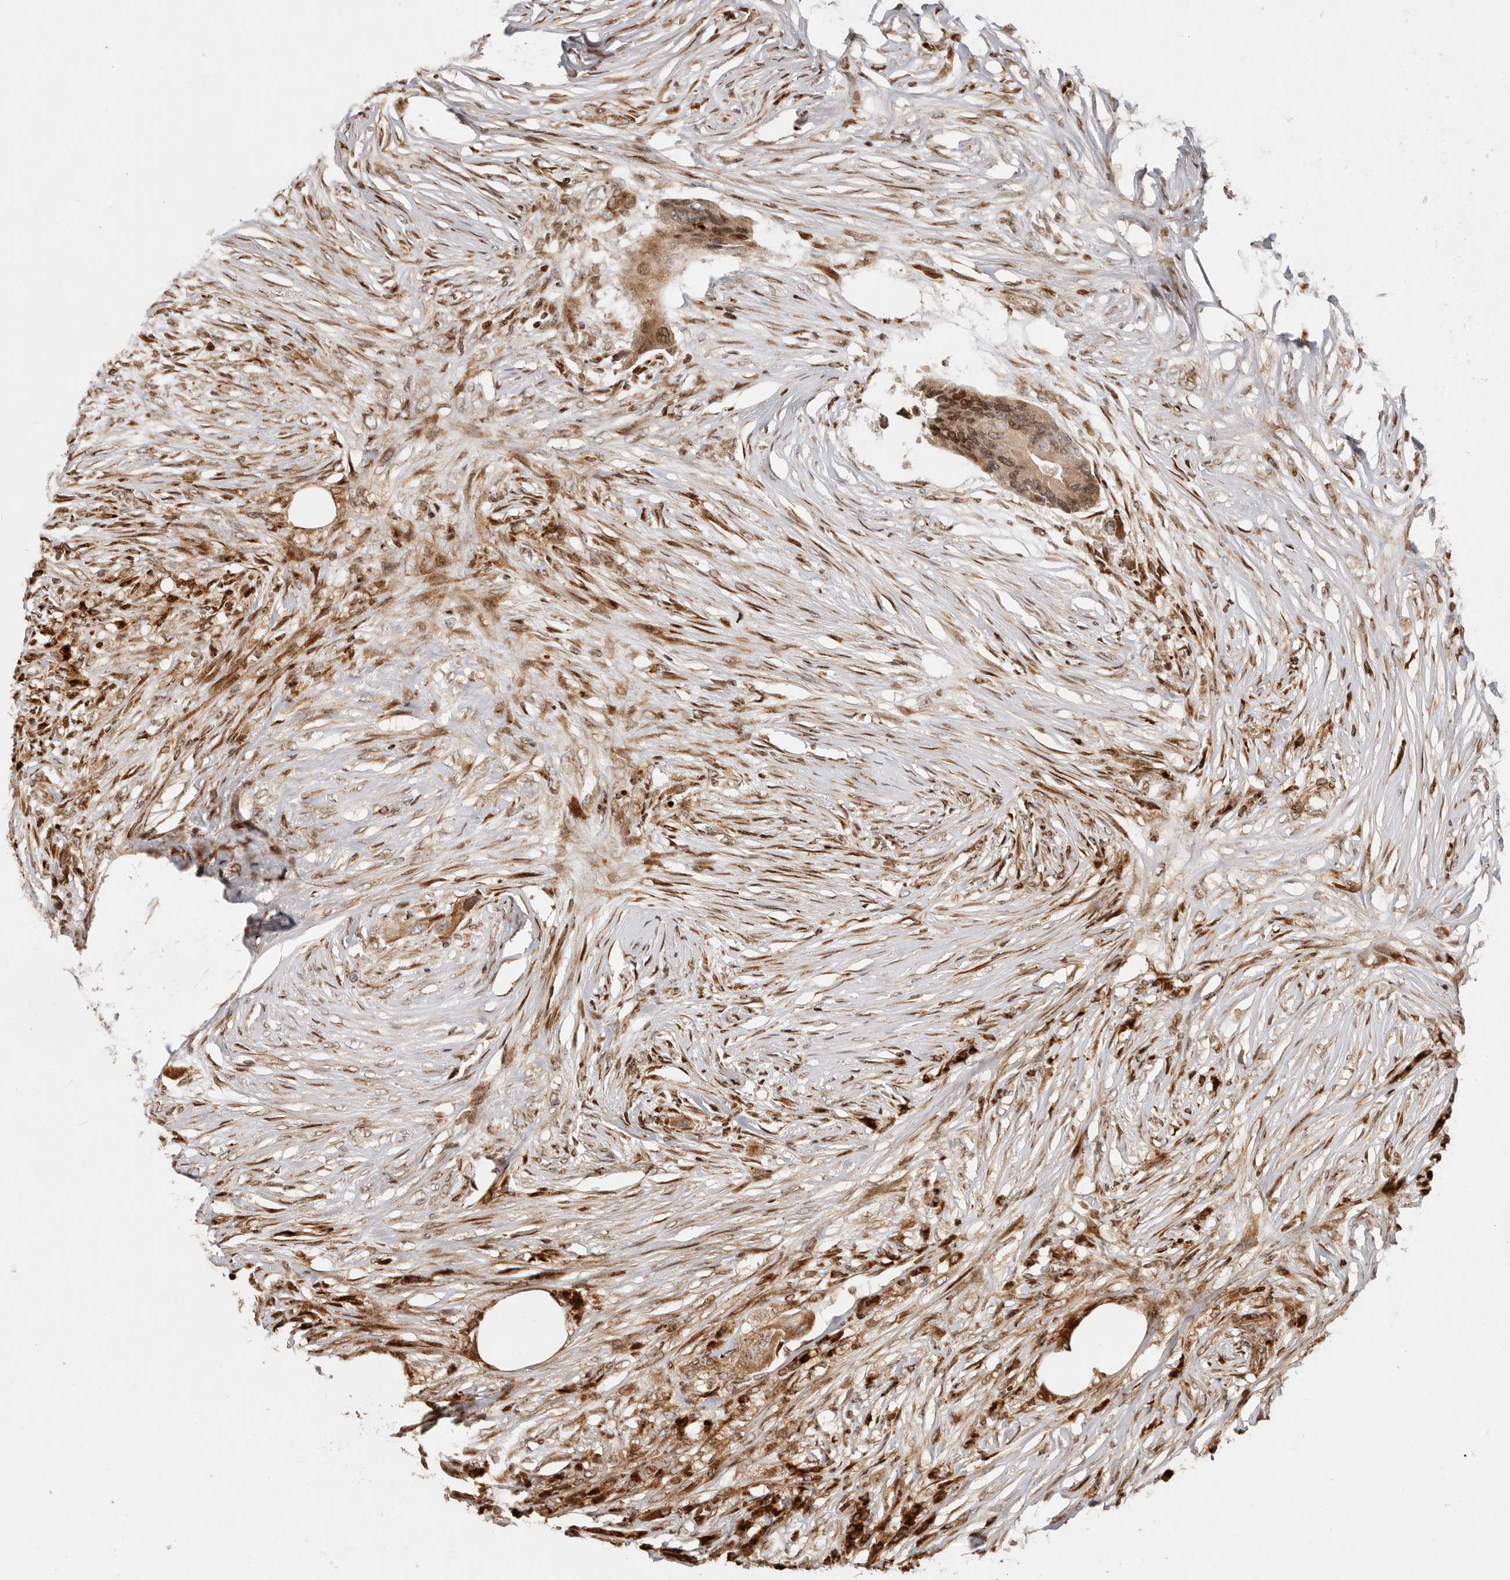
{"staining": {"intensity": "moderate", "quantity": ">75%", "location": "cytoplasmic/membranous,nuclear"}, "tissue": "colorectal cancer", "cell_type": "Tumor cells", "image_type": "cancer", "snomed": [{"axis": "morphology", "description": "Adenocarcinoma, NOS"}, {"axis": "topography", "description": "Colon"}], "caption": "Immunohistochemistry of colorectal cancer (adenocarcinoma) reveals medium levels of moderate cytoplasmic/membranous and nuclear expression in about >75% of tumor cells.", "gene": "TRIM4", "patient": {"sex": "male", "age": 71}}